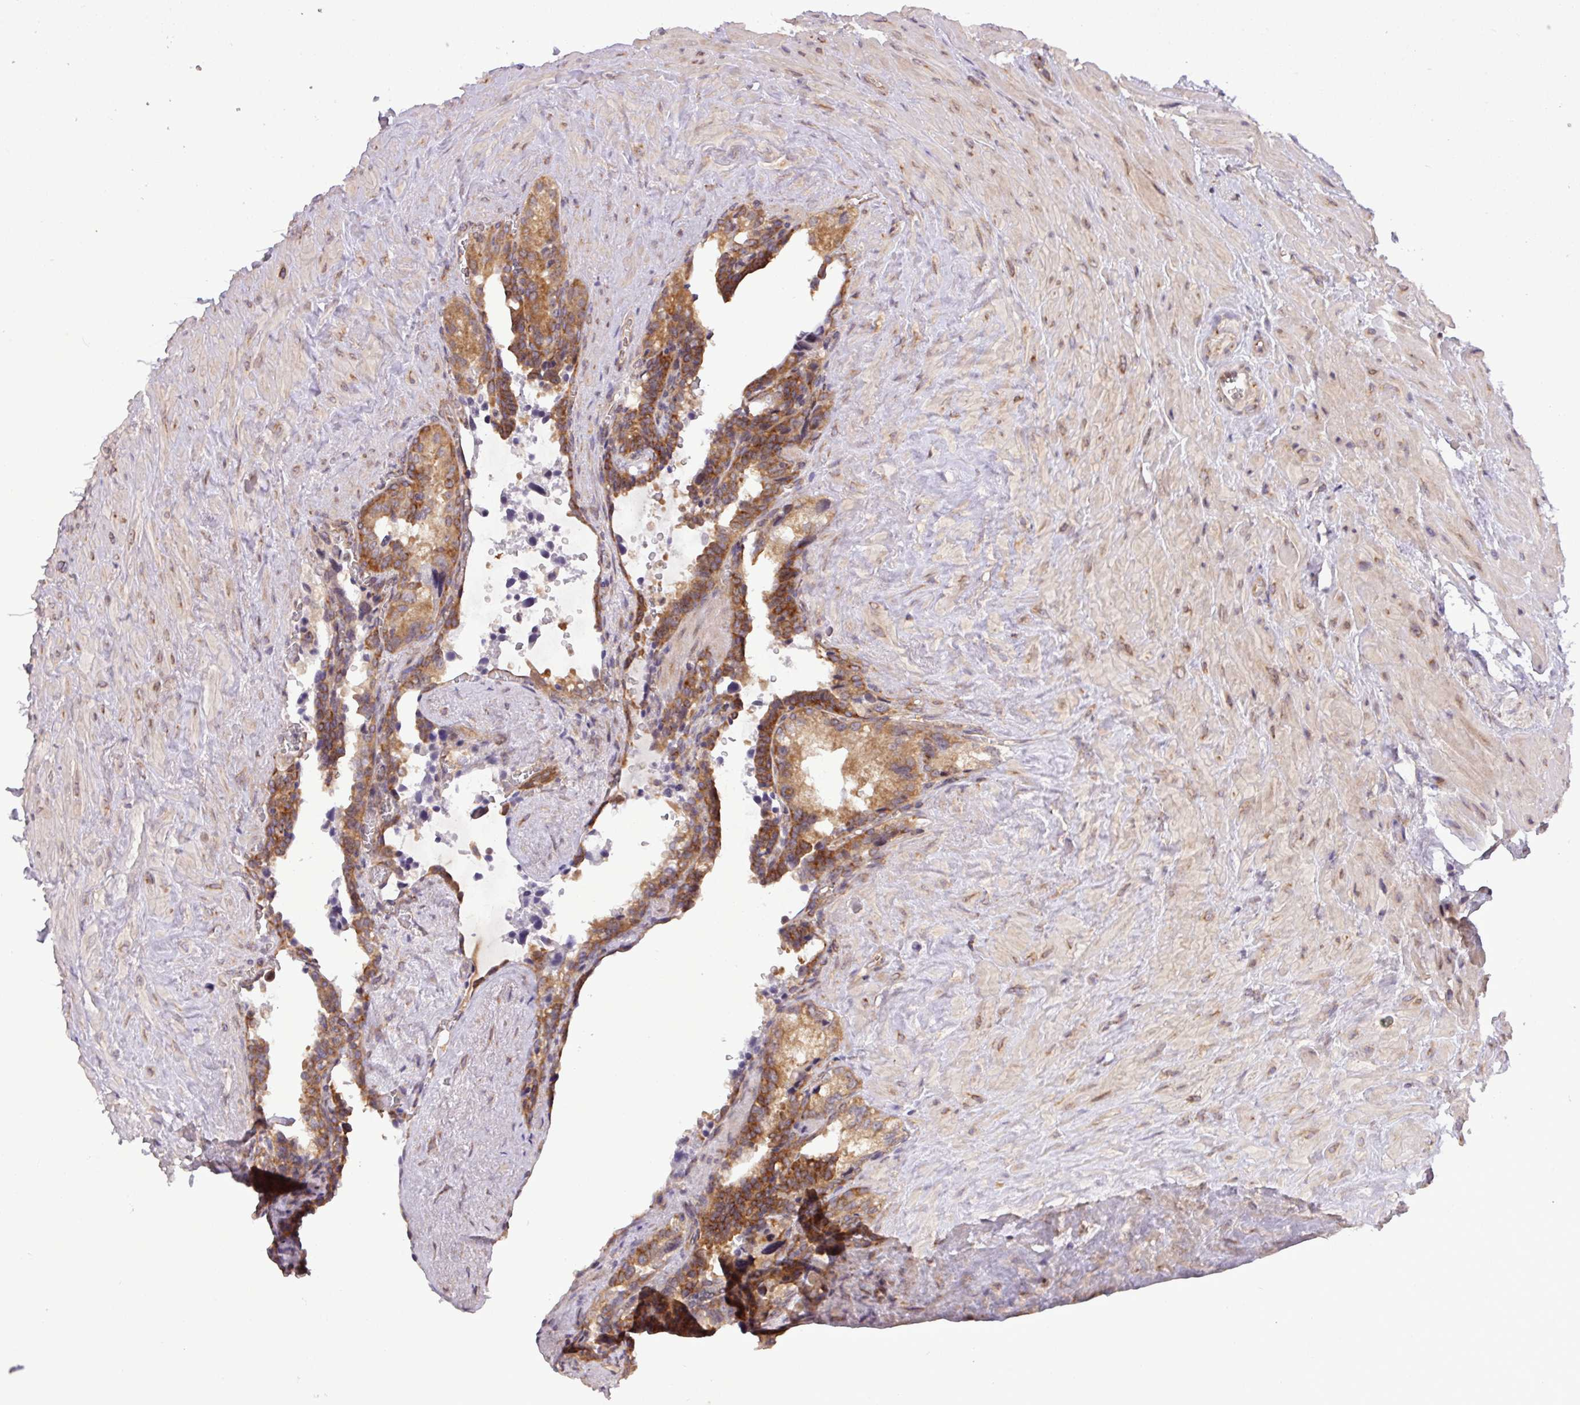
{"staining": {"intensity": "moderate", "quantity": ">75%", "location": "cytoplasmic/membranous"}, "tissue": "seminal vesicle", "cell_type": "Glandular cells", "image_type": "normal", "snomed": [{"axis": "morphology", "description": "Normal tissue, NOS"}, {"axis": "topography", "description": "Seminal veicle"}], "caption": "DAB immunohistochemical staining of normal human seminal vesicle displays moderate cytoplasmic/membranous protein expression in about >75% of glandular cells.", "gene": "FAM222B", "patient": {"sex": "male", "age": 68}}